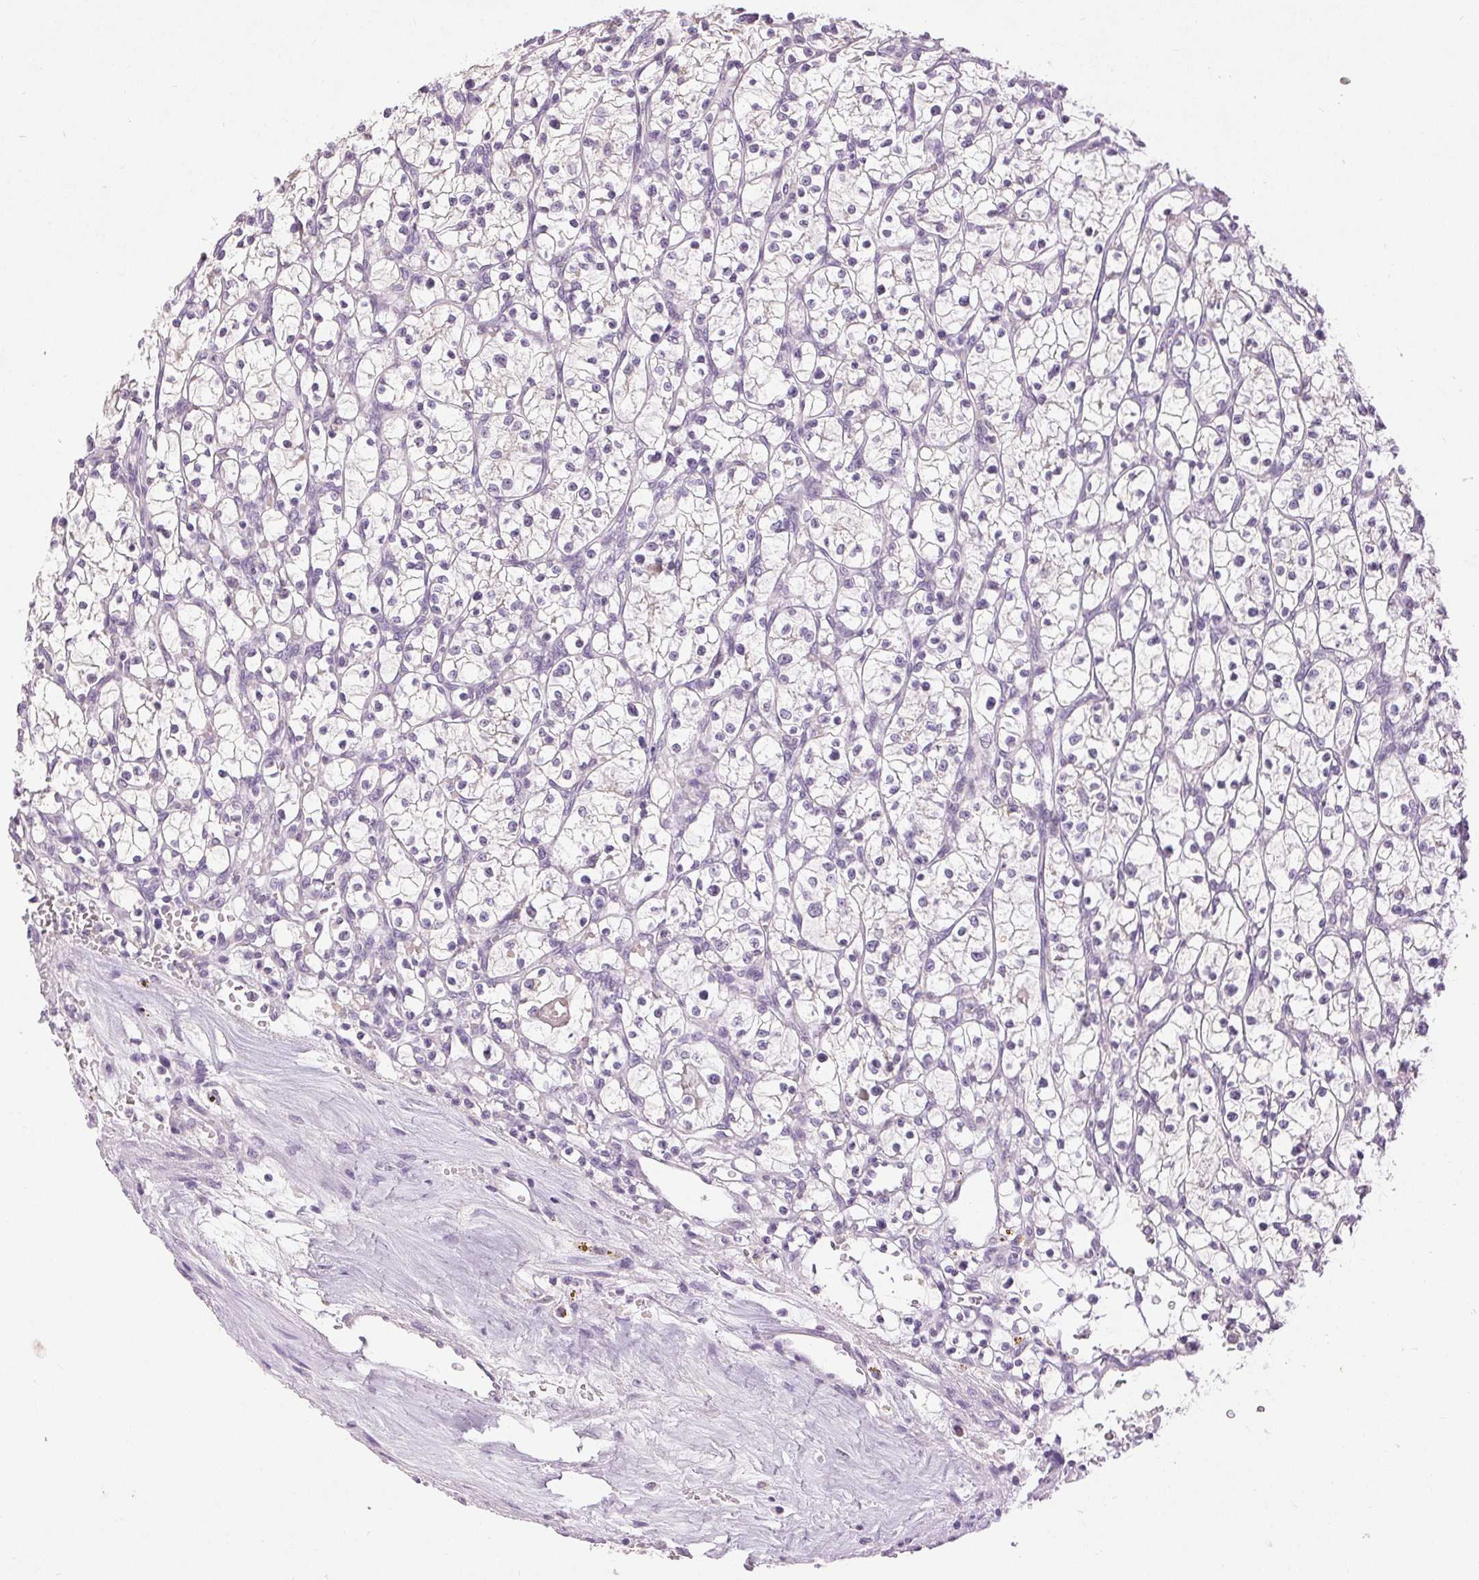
{"staining": {"intensity": "negative", "quantity": "none", "location": "none"}, "tissue": "renal cancer", "cell_type": "Tumor cells", "image_type": "cancer", "snomed": [{"axis": "morphology", "description": "Adenocarcinoma, NOS"}, {"axis": "topography", "description": "Kidney"}], "caption": "Adenocarcinoma (renal) was stained to show a protein in brown. There is no significant staining in tumor cells.", "gene": "DSG3", "patient": {"sex": "female", "age": 64}}